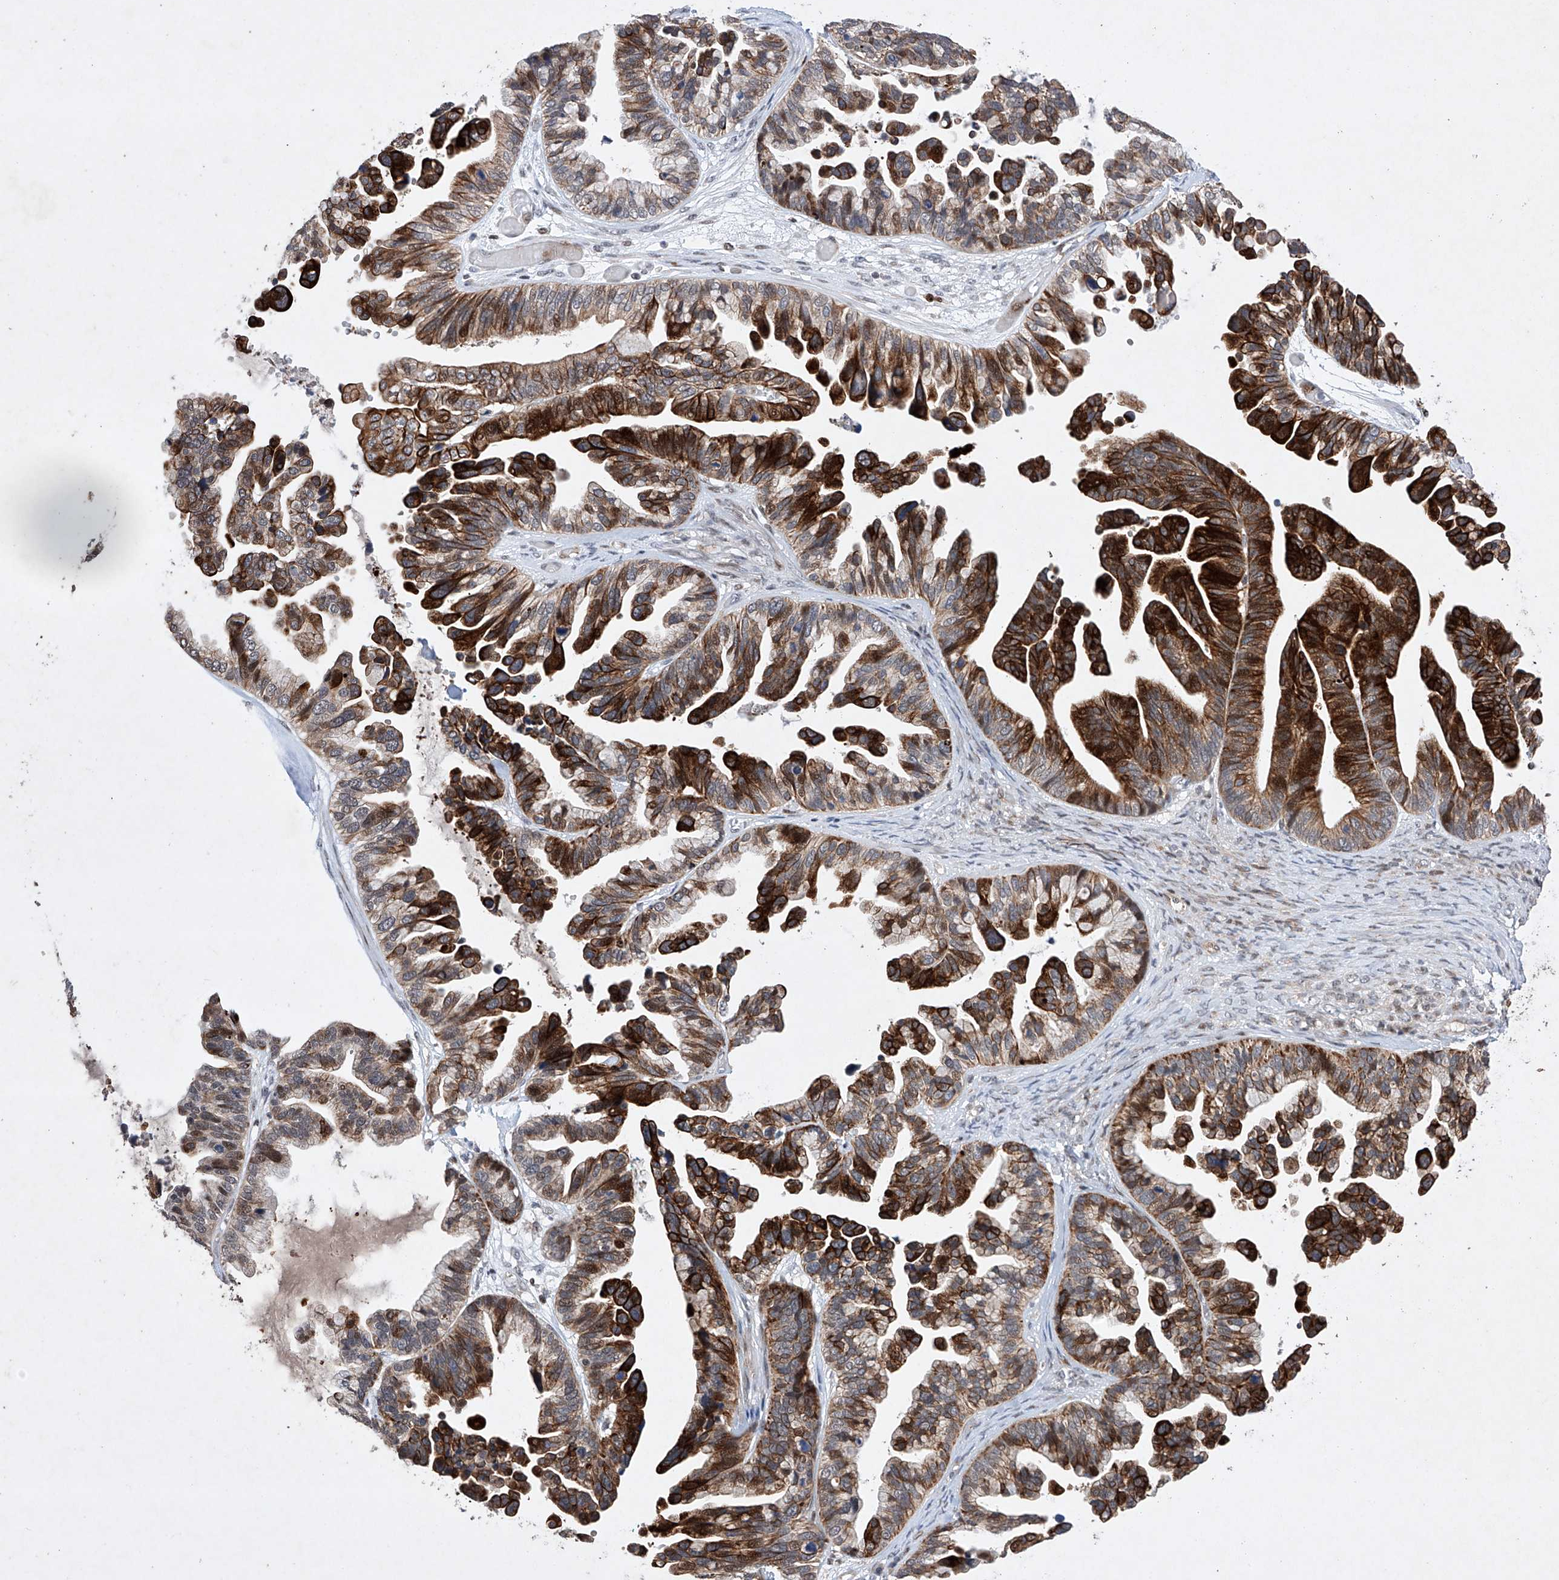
{"staining": {"intensity": "strong", "quantity": ">75%", "location": "cytoplasmic/membranous,nuclear"}, "tissue": "ovarian cancer", "cell_type": "Tumor cells", "image_type": "cancer", "snomed": [{"axis": "morphology", "description": "Cystadenocarcinoma, serous, NOS"}, {"axis": "topography", "description": "Ovary"}], "caption": "Tumor cells exhibit high levels of strong cytoplasmic/membranous and nuclear expression in approximately >75% of cells in ovarian serous cystadenocarcinoma. The protein is shown in brown color, while the nuclei are stained blue.", "gene": "AFG1L", "patient": {"sex": "female", "age": 56}}